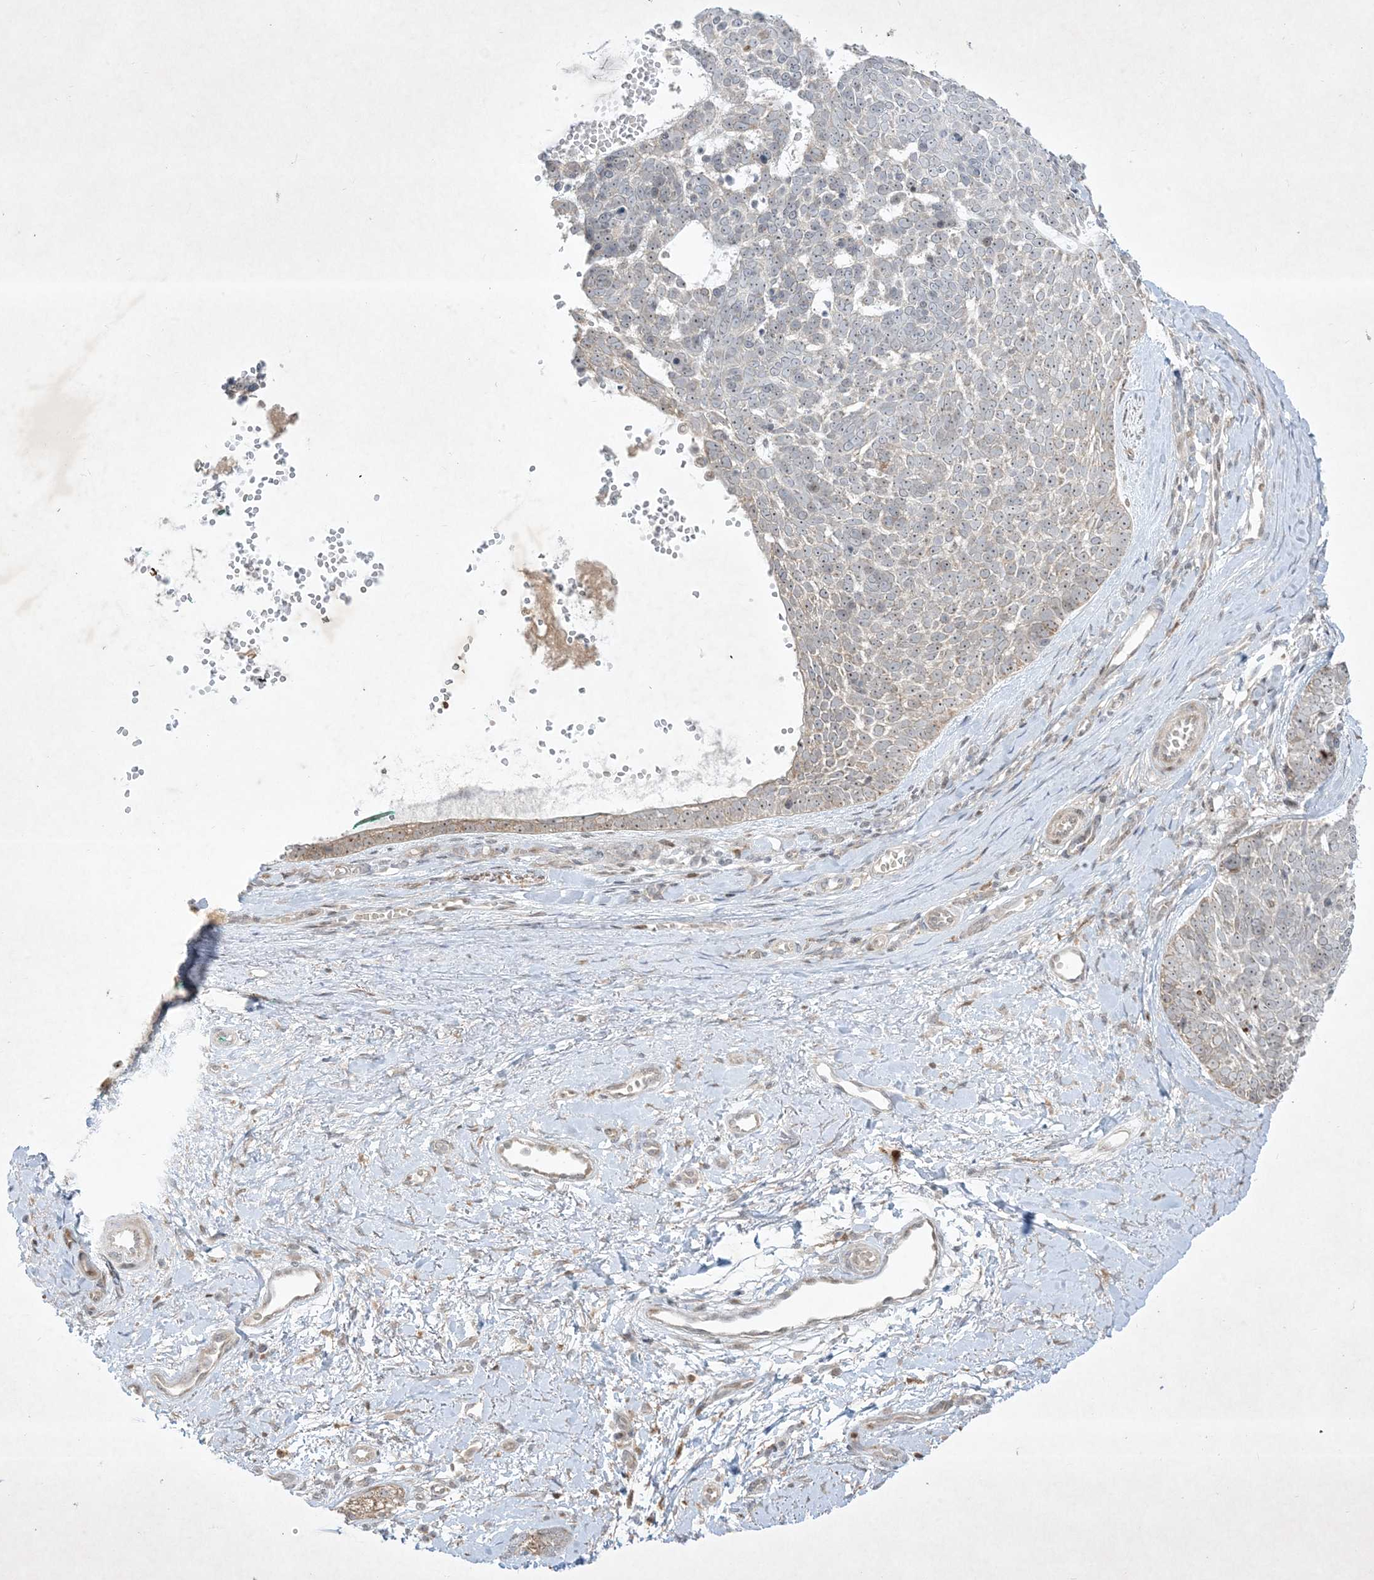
{"staining": {"intensity": "weak", "quantity": "<25%", "location": "cytoplasmic/membranous,nuclear"}, "tissue": "skin cancer", "cell_type": "Tumor cells", "image_type": "cancer", "snomed": [{"axis": "morphology", "description": "Basal cell carcinoma"}, {"axis": "topography", "description": "Skin"}], "caption": "Immunohistochemistry (IHC) micrograph of skin cancer stained for a protein (brown), which displays no positivity in tumor cells.", "gene": "SOGA3", "patient": {"sex": "female", "age": 81}}